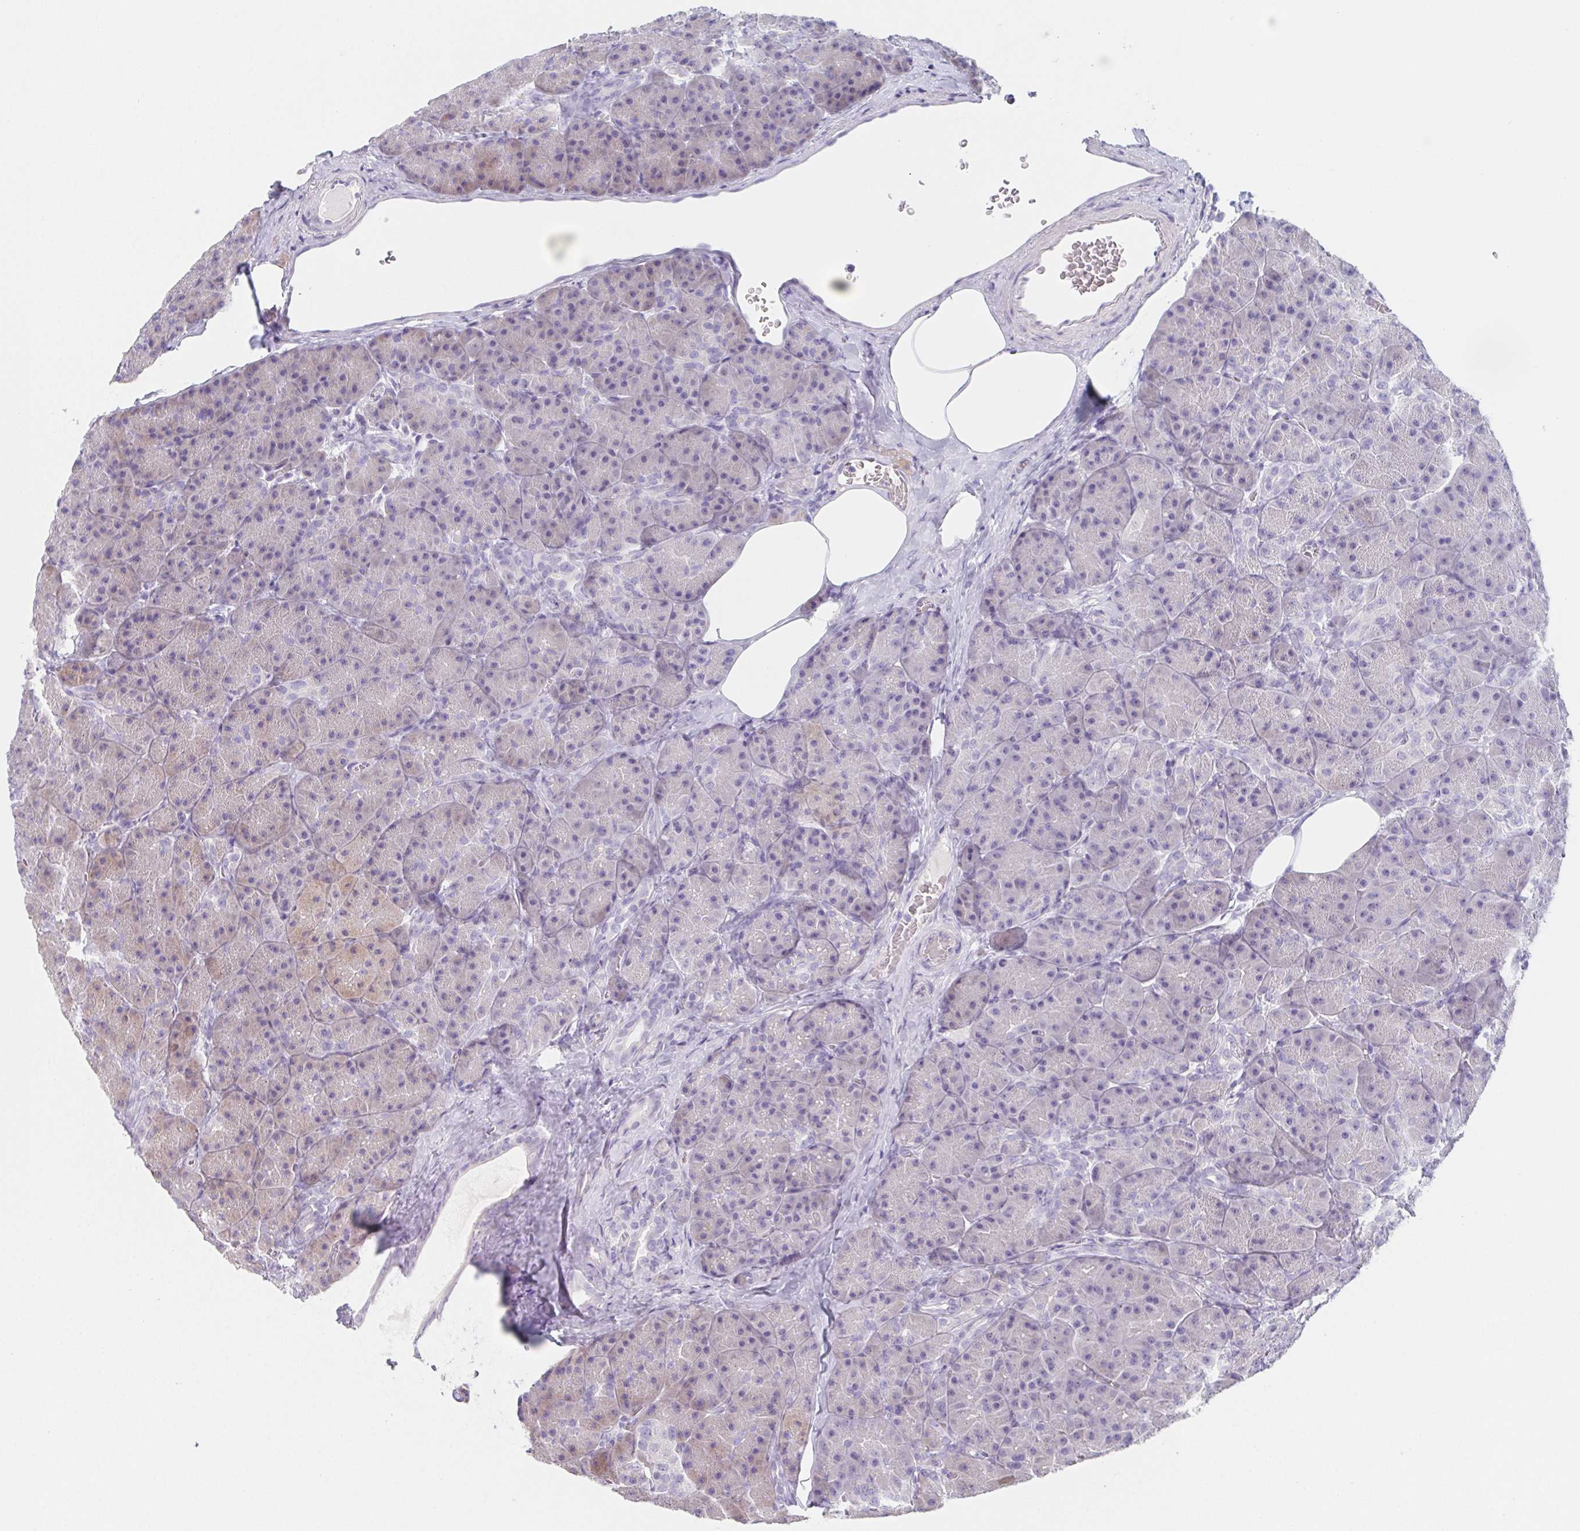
{"staining": {"intensity": "weak", "quantity": "<25%", "location": "cytoplasmic/membranous"}, "tissue": "pancreas", "cell_type": "Exocrine glandular cells", "image_type": "normal", "snomed": [{"axis": "morphology", "description": "Normal tissue, NOS"}, {"axis": "topography", "description": "Pancreas"}], "caption": "Exocrine glandular cells show no significant staining in normal pancreas. (DAB immunohistochemistry visualized using brightfield microscopy, high magnification).", "gene": "HDGFL1", "patient": {"sex": "male", "age": 57}}